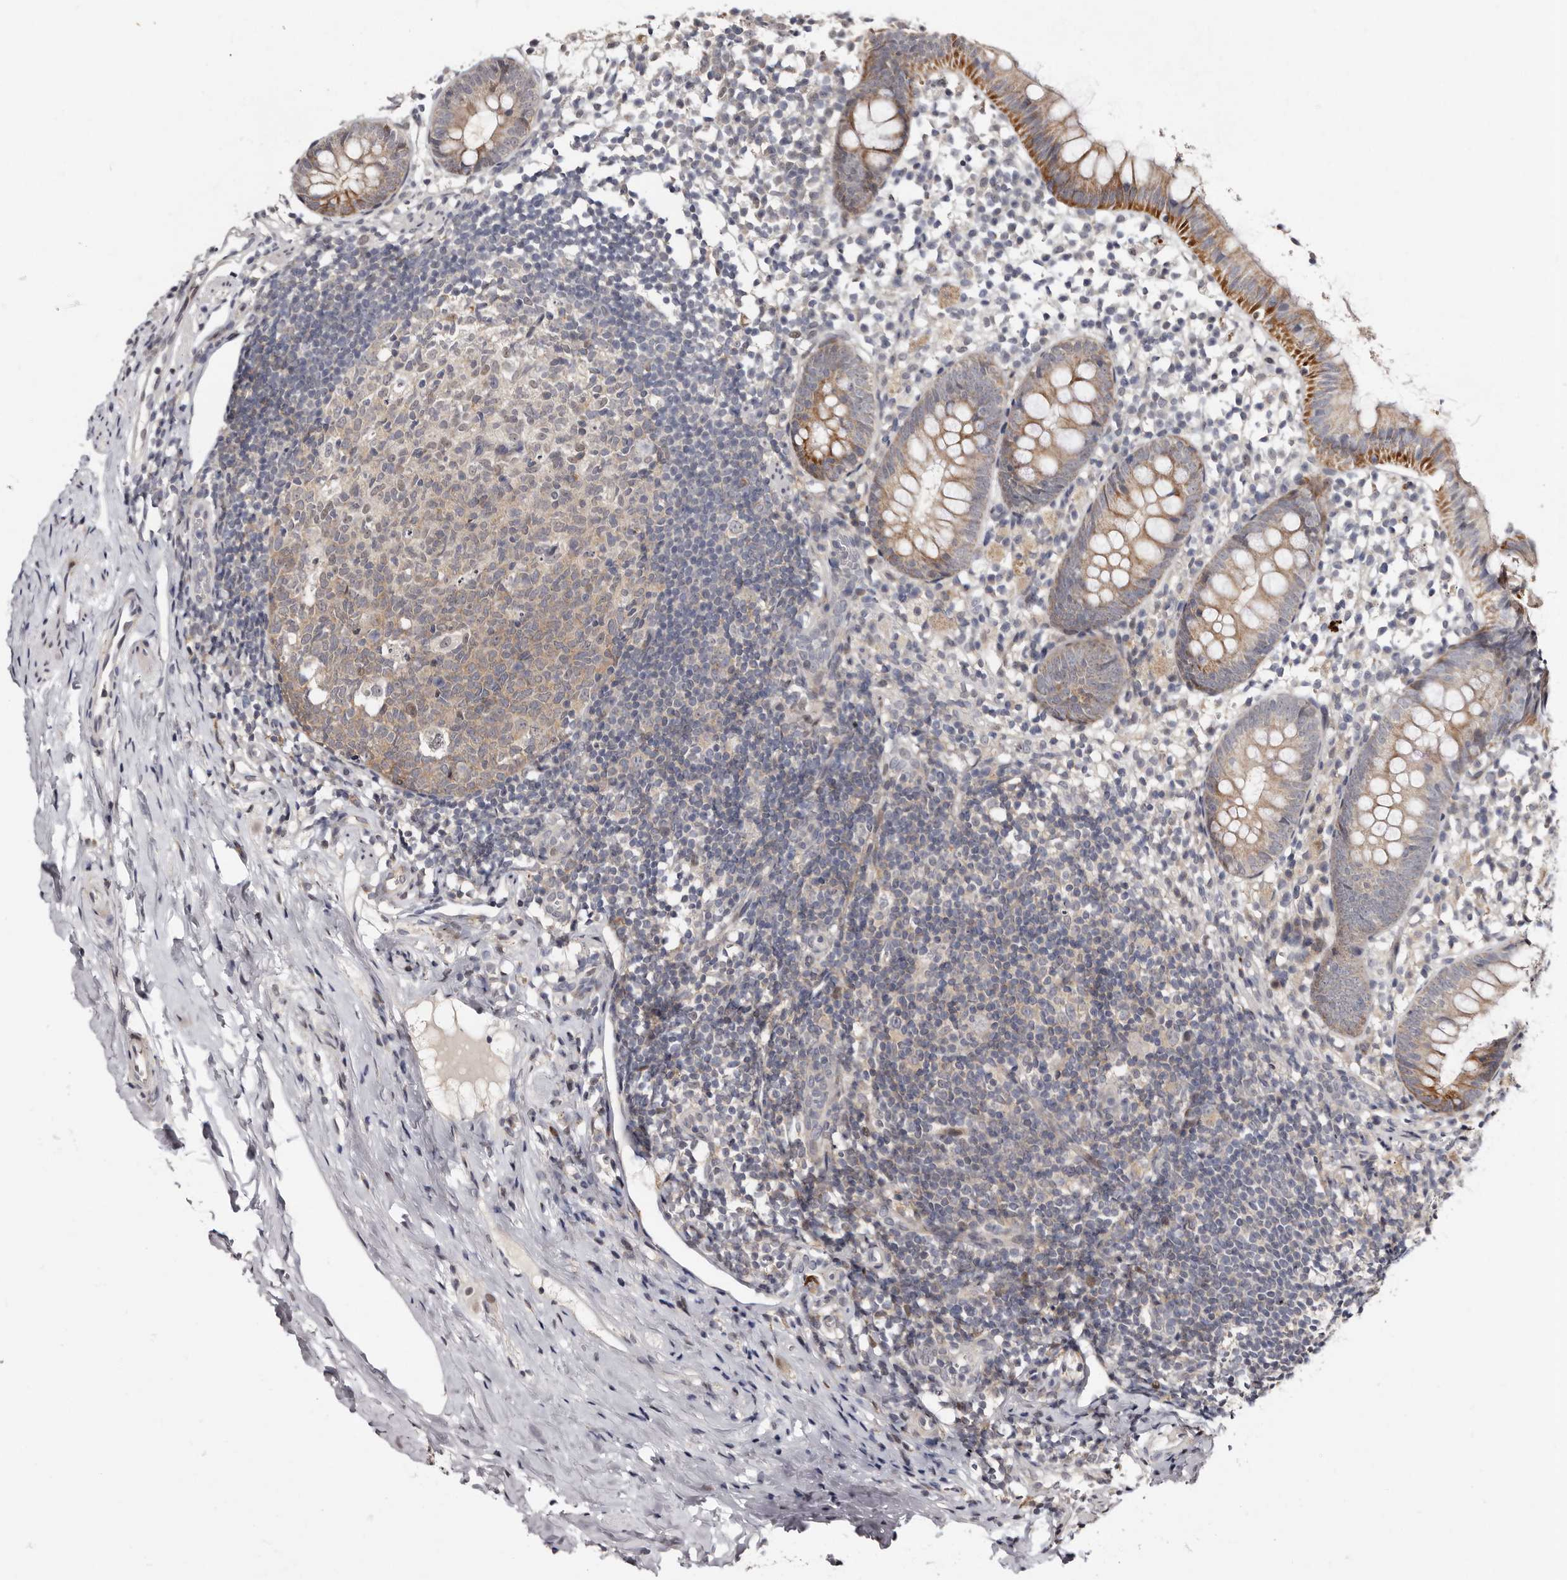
{"staining": {"intensity": "moderate", "quantity": ">75%", "location": "cytoplasmic/membranous"}, "tissue": "appendix", "cell_type": "Glandular cells", "image_type": "normal", "snomed": [{"axis": "morphology", "description": "Normal tissue, NOS"}, {"axis": "topography", "description": "Appendix"}], "caption": "Immunohistochemistry (IHC) photomicrograph of normal appendix: human appendix stained using immunohistochemistry shows medium levels of moderate protein expression localized specifically in the cytoplasmic/membranous of glandular cells, appearing as a cytoplasmic/membranous brown color.", "gene": "PHF20L1", "patient": {"sex": "female", "age": 20}}